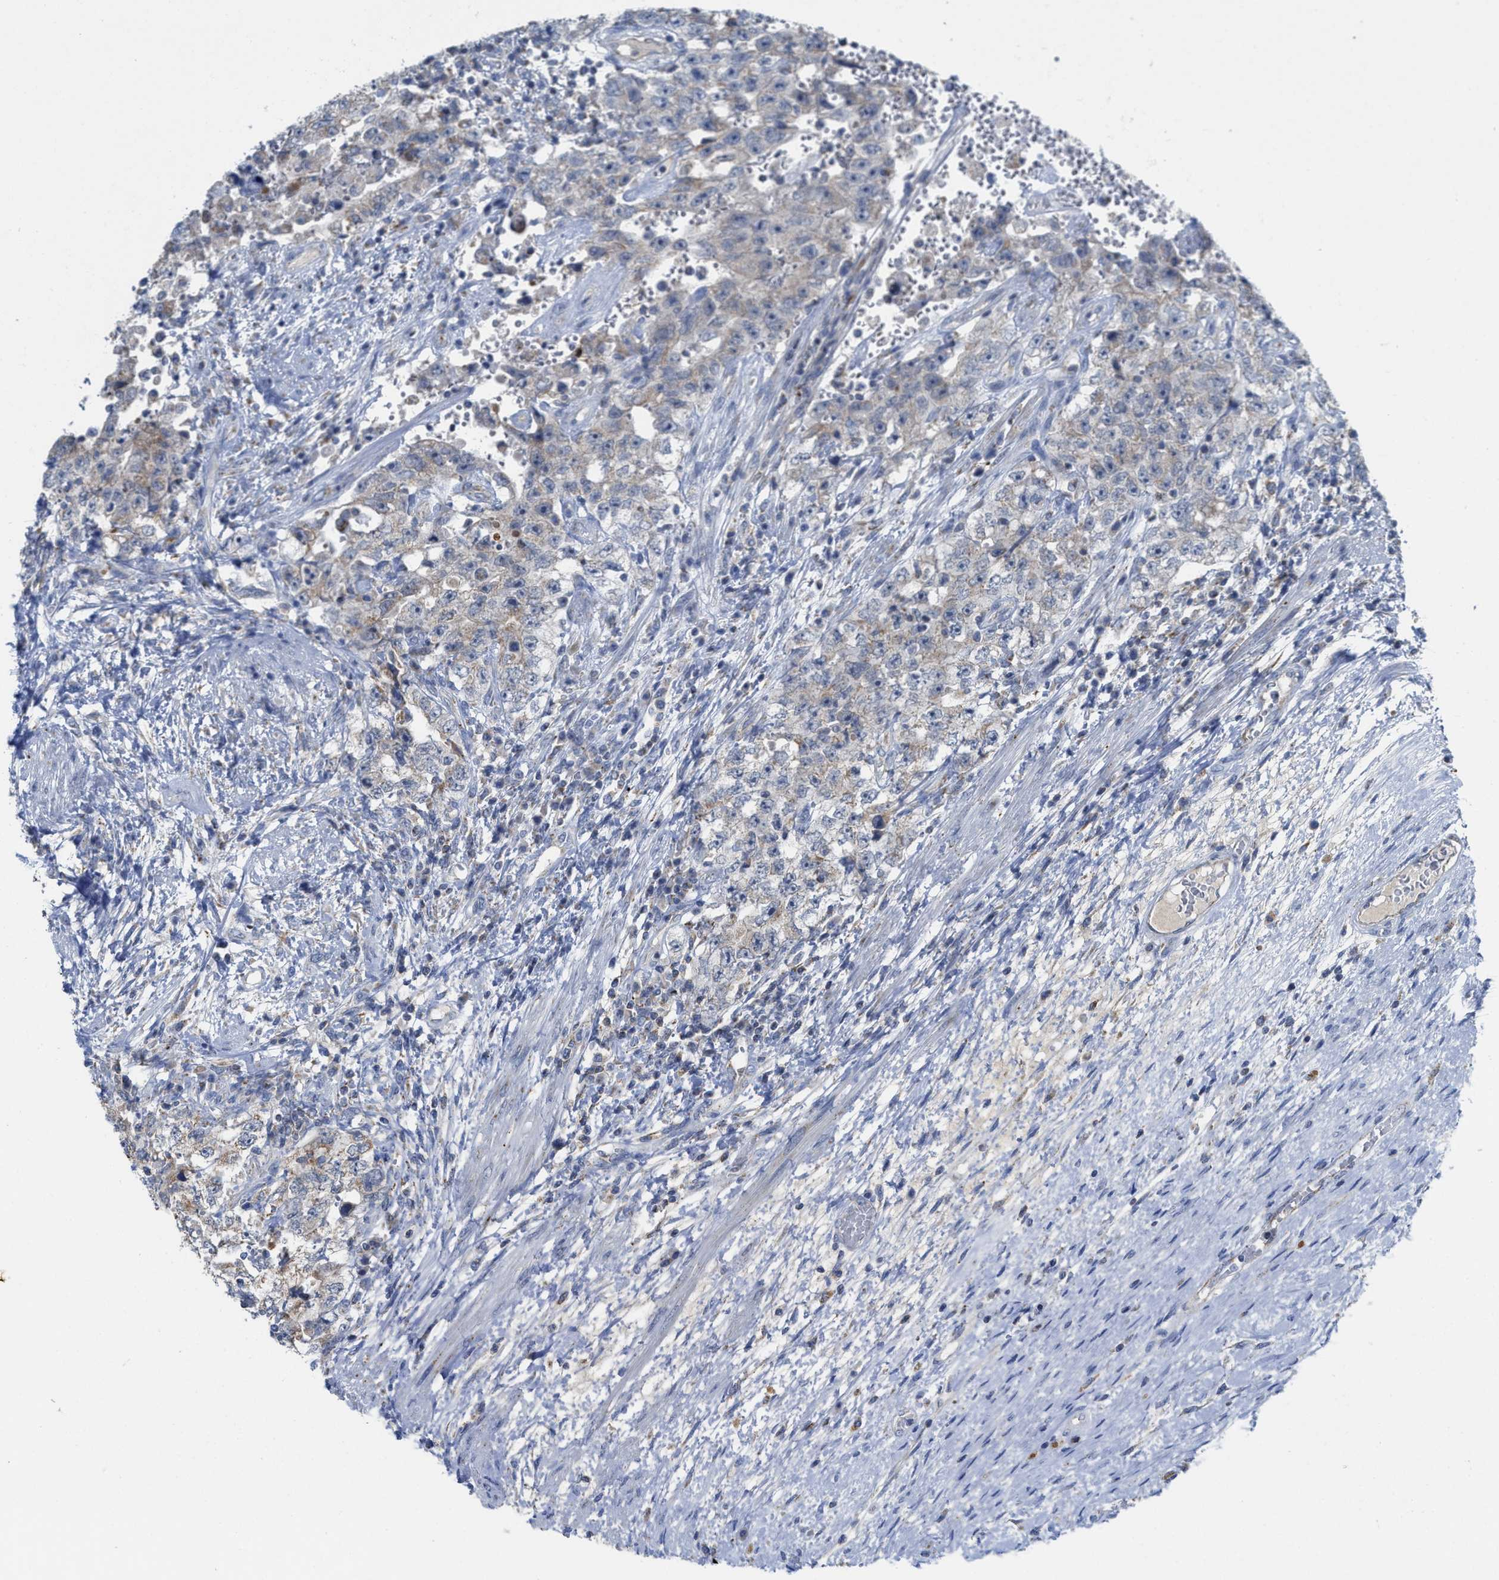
{"staining": {"intensity": "weak", "quantity": ">75%", "location": "cytoplasmic/membranous"}, "tissue": "testis cancer", "cell_type": "Tumor cells", "image_type": "cancer", "snomed": [{"axis": "morphology", "description": "Carcinoma, Embryonal, NOS"}, {"axis": "topography", "description": "Testis"}], "caption": "Weak cytoplasmic/membranous expression is identified in about >75% of tumor cells in testis cancer (embryonal carcinoma).", "gene": "GATD3", "patient": {"sex": "male", "age": 26}}